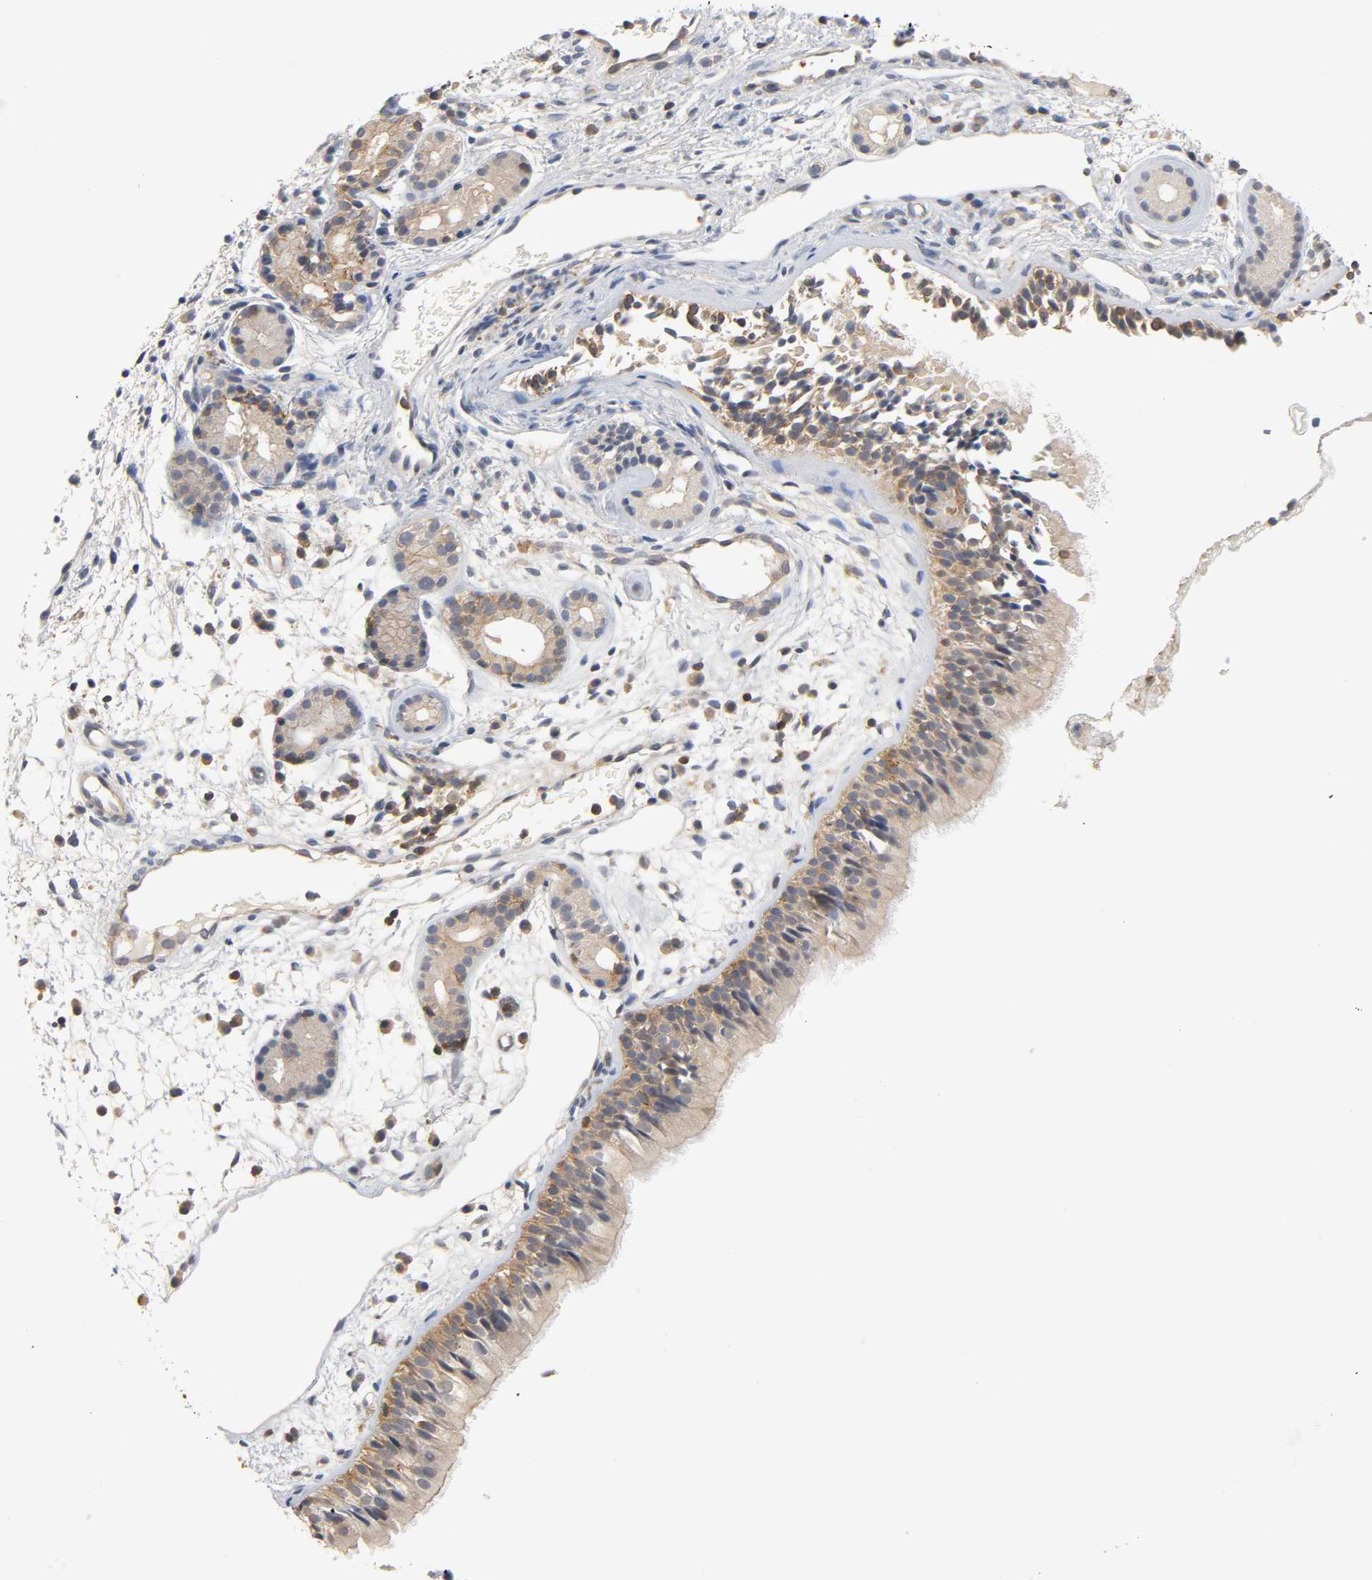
{"staining": {"intensity": "moderate", "quantity": ">75%", "location": "cytoplasmic/membranous"}, "tissue": "nasopharynx", "cell_type": "Respiratory epithelial cells", "image_type": "normal", "snomed": [{"axis": "morphology", "description": "Normal tissue, NOS"}, {"axis": "morphology", "description": "Inflammation, NOS"}, {"axis": "topography", "description": "Nasopharynx"}], "caption": "High-magnification brightfield microscopy of unremarkable nasopharynx stained with DAB (brown) and counterstained with hematoxylin (blue). respiratory epithelial cells exhibit moderate cytoplasmic/membranous staining is seen in about>75% of cells. (DAB IHC, brown staining for protein, blue staining for nuclei).", "gene": "ACTR2", "patient": {"sex": "female", "age": 55}}